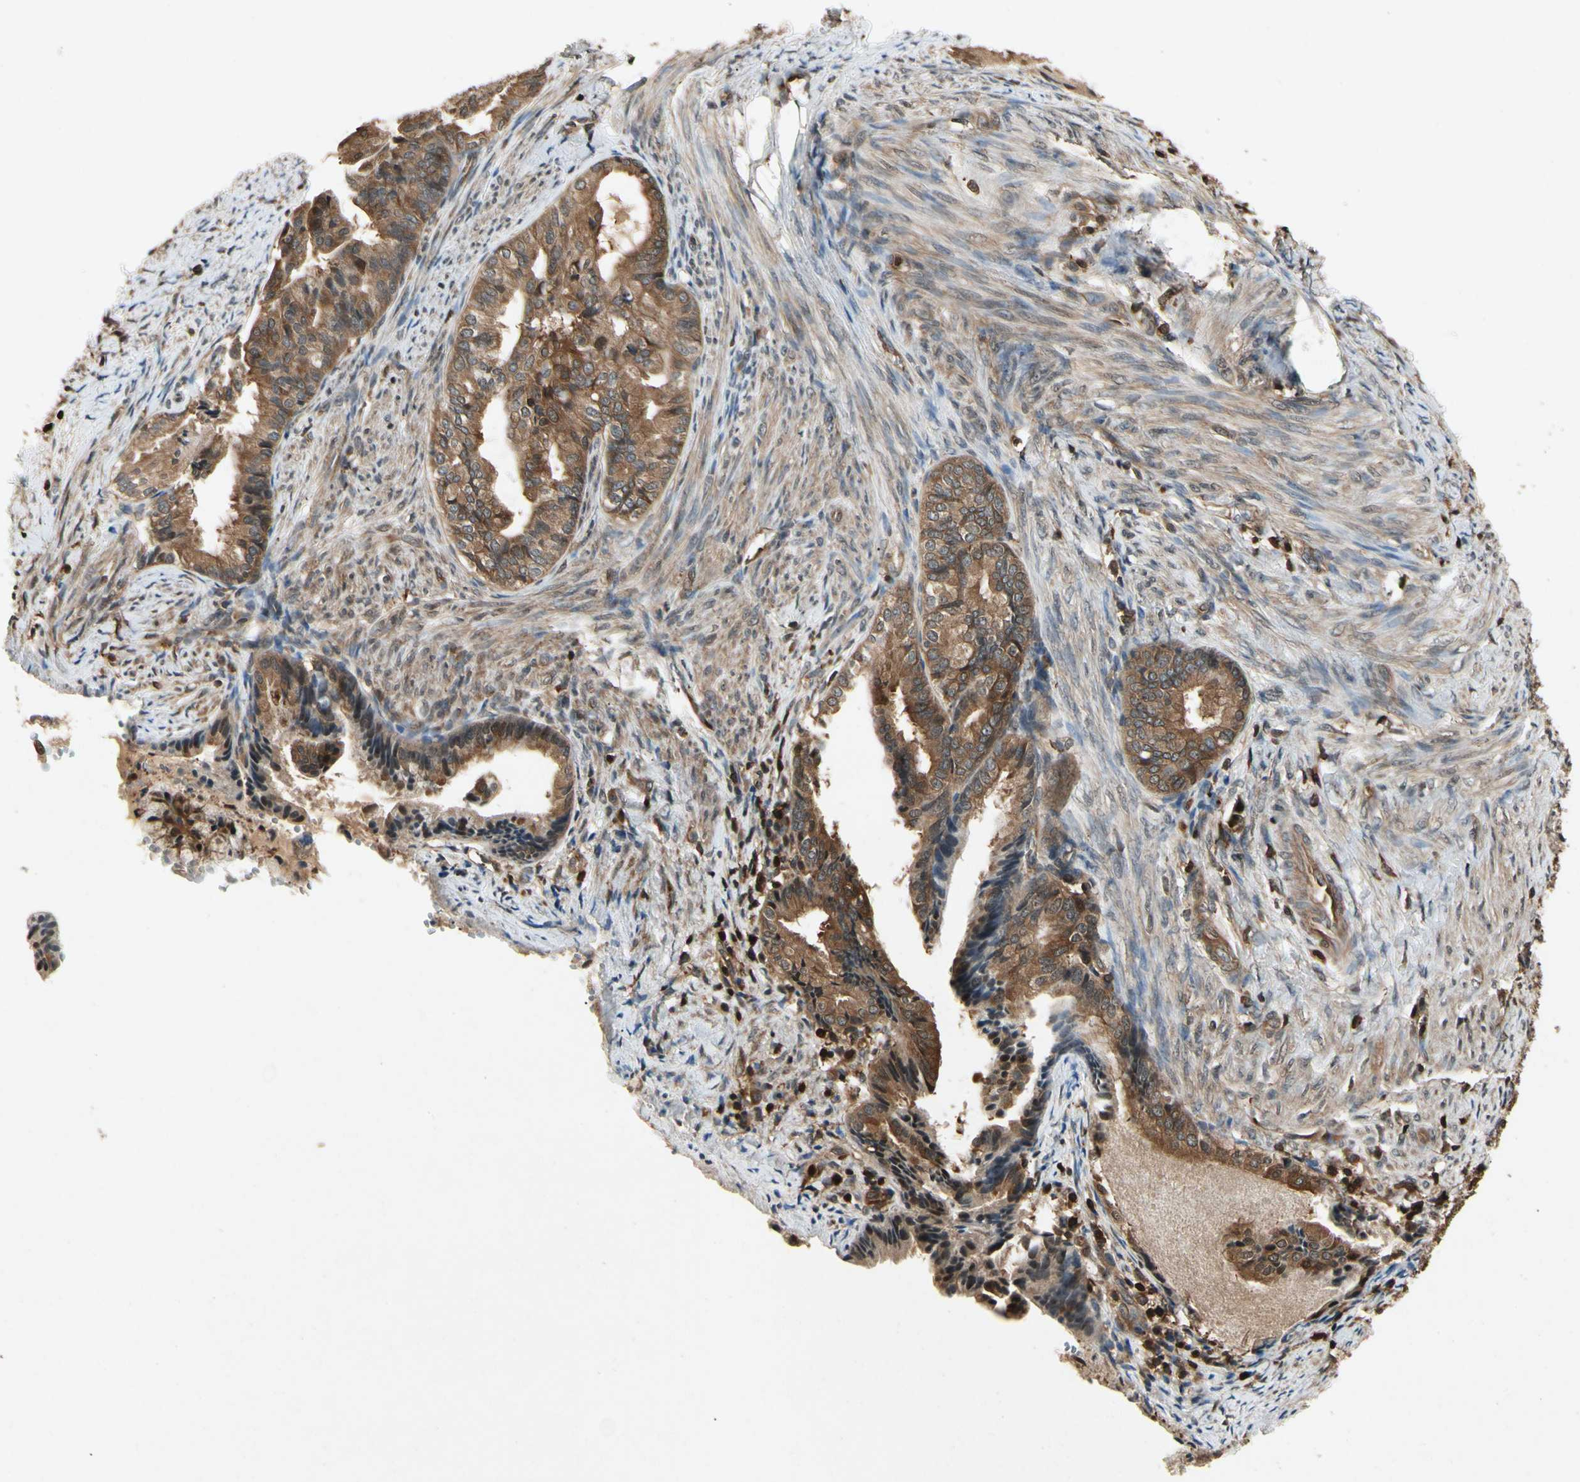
{"staining": {"intensity": "moderate", "quantity": ">75%", "location": "cytoplasmic/membranous"}, "tissue": "endometrial cancer", "cell_type": "Tumor cells", "image_type": "cancer", "snomed": [{"axis": "morphology", "description": "Adenocarcinoma, NOS"}, {"axis": "topography", "description": "Endometrium"}], "caption": "This image displays IHC staining of endometrial adenocarcinoma, with medium moderate cytoplasmic/membranous positivity in about >75% of tumor cells.", "gene": "YWHAQ", "patient": {"sex": "female", "age": 86}}